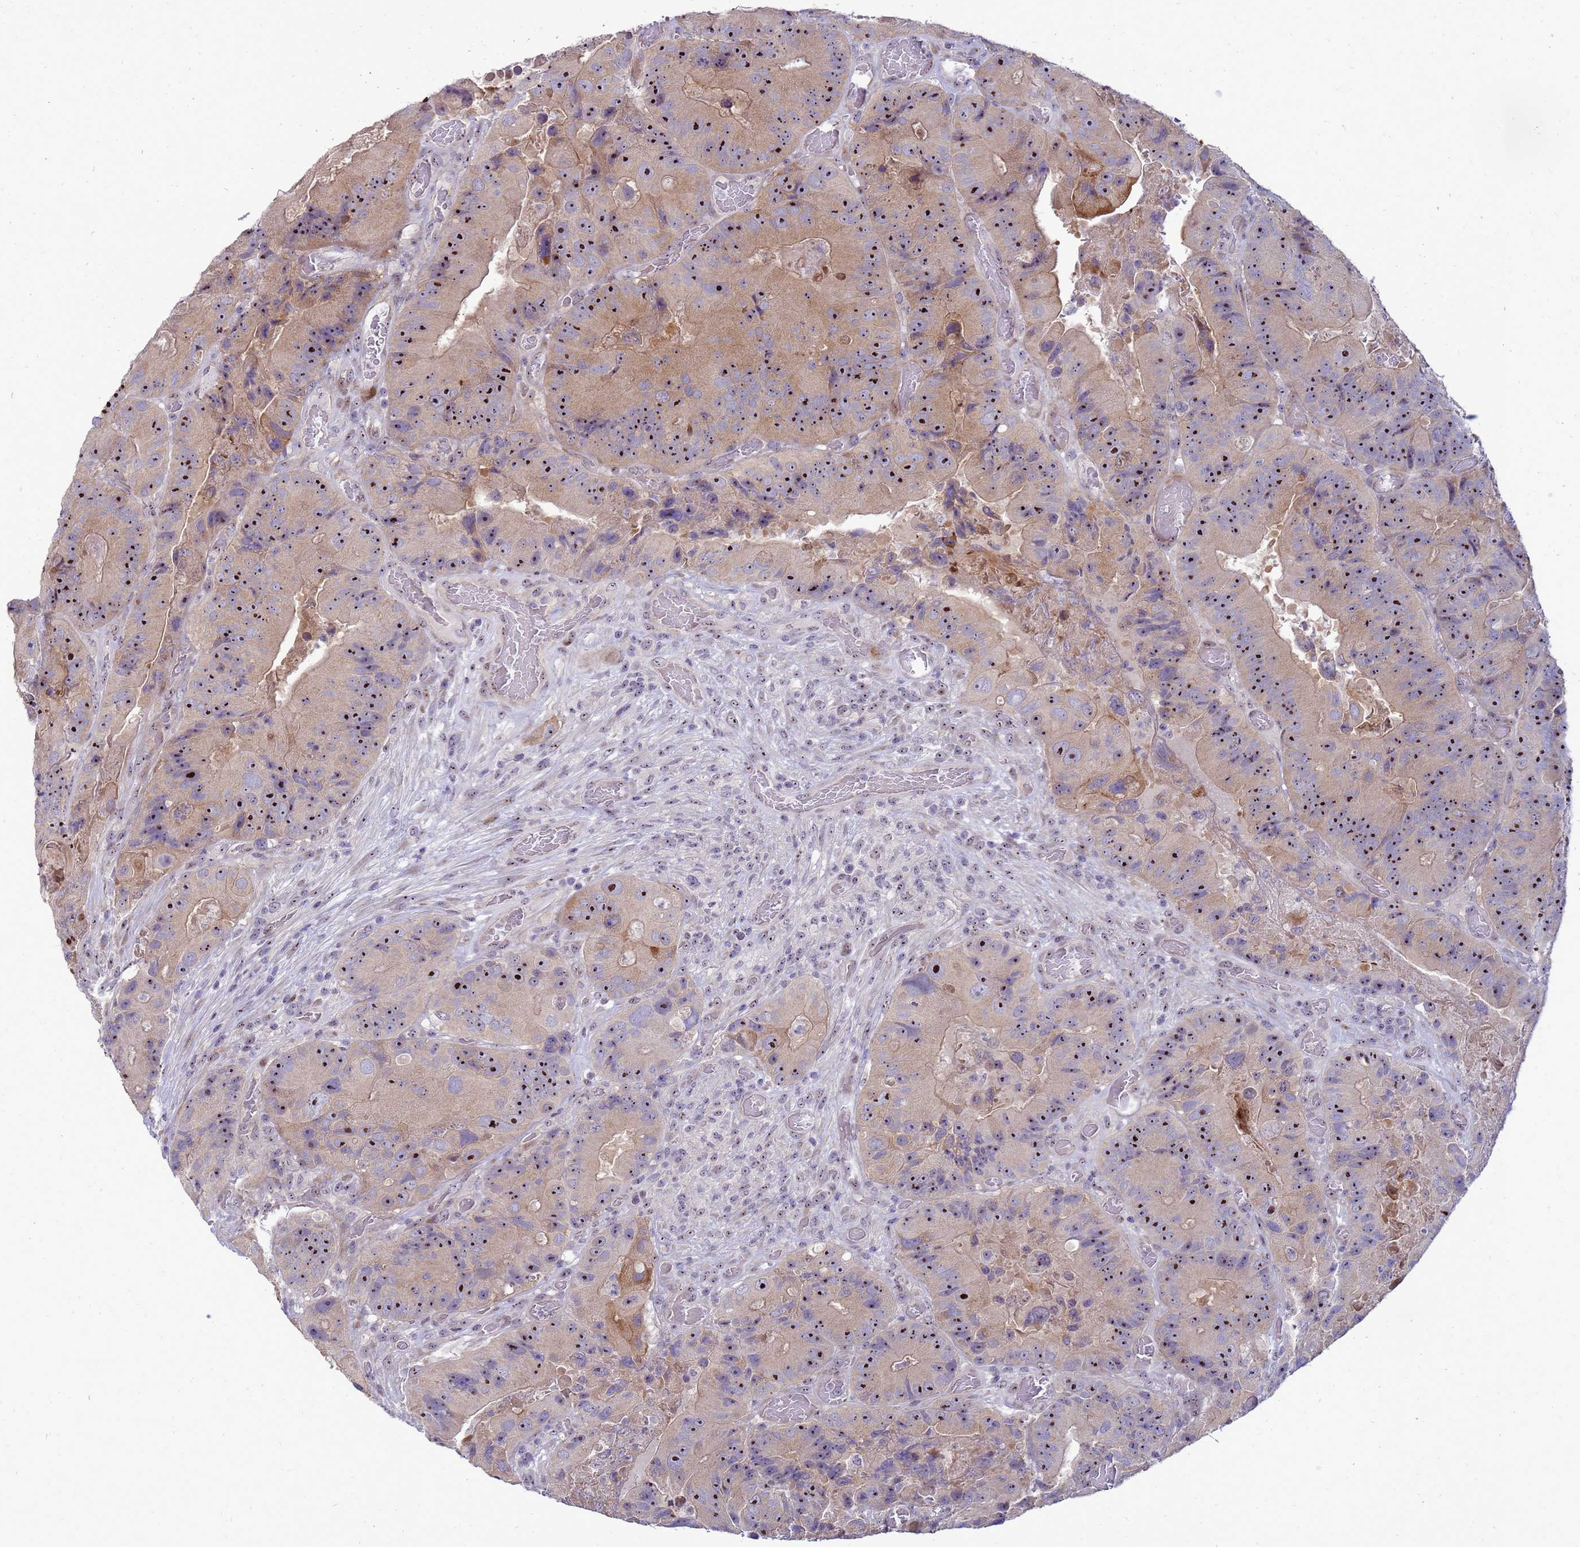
{"staining": {"intensity": "strong", "quantity": "25%-75%", "location": "nuclear"}, "tissue": "colorectal cancer", "cell_type": "Tumor cells", "image_type": "cancer", "snomed": [{"axis": "morphology", "description": "Adenocarcinoma, NOS"}, {"axis": "topography", "description": "Colon"}], "caption": "A high-resolution micrograph shows immunohistochemistry staining of adenocarcinoma (colorectal), which demonstrates strong nuclear positivity in about 25%-75% of tumor cells.", "gene": "RSPO1", "patient": {"sex": "female", "age": 86}}